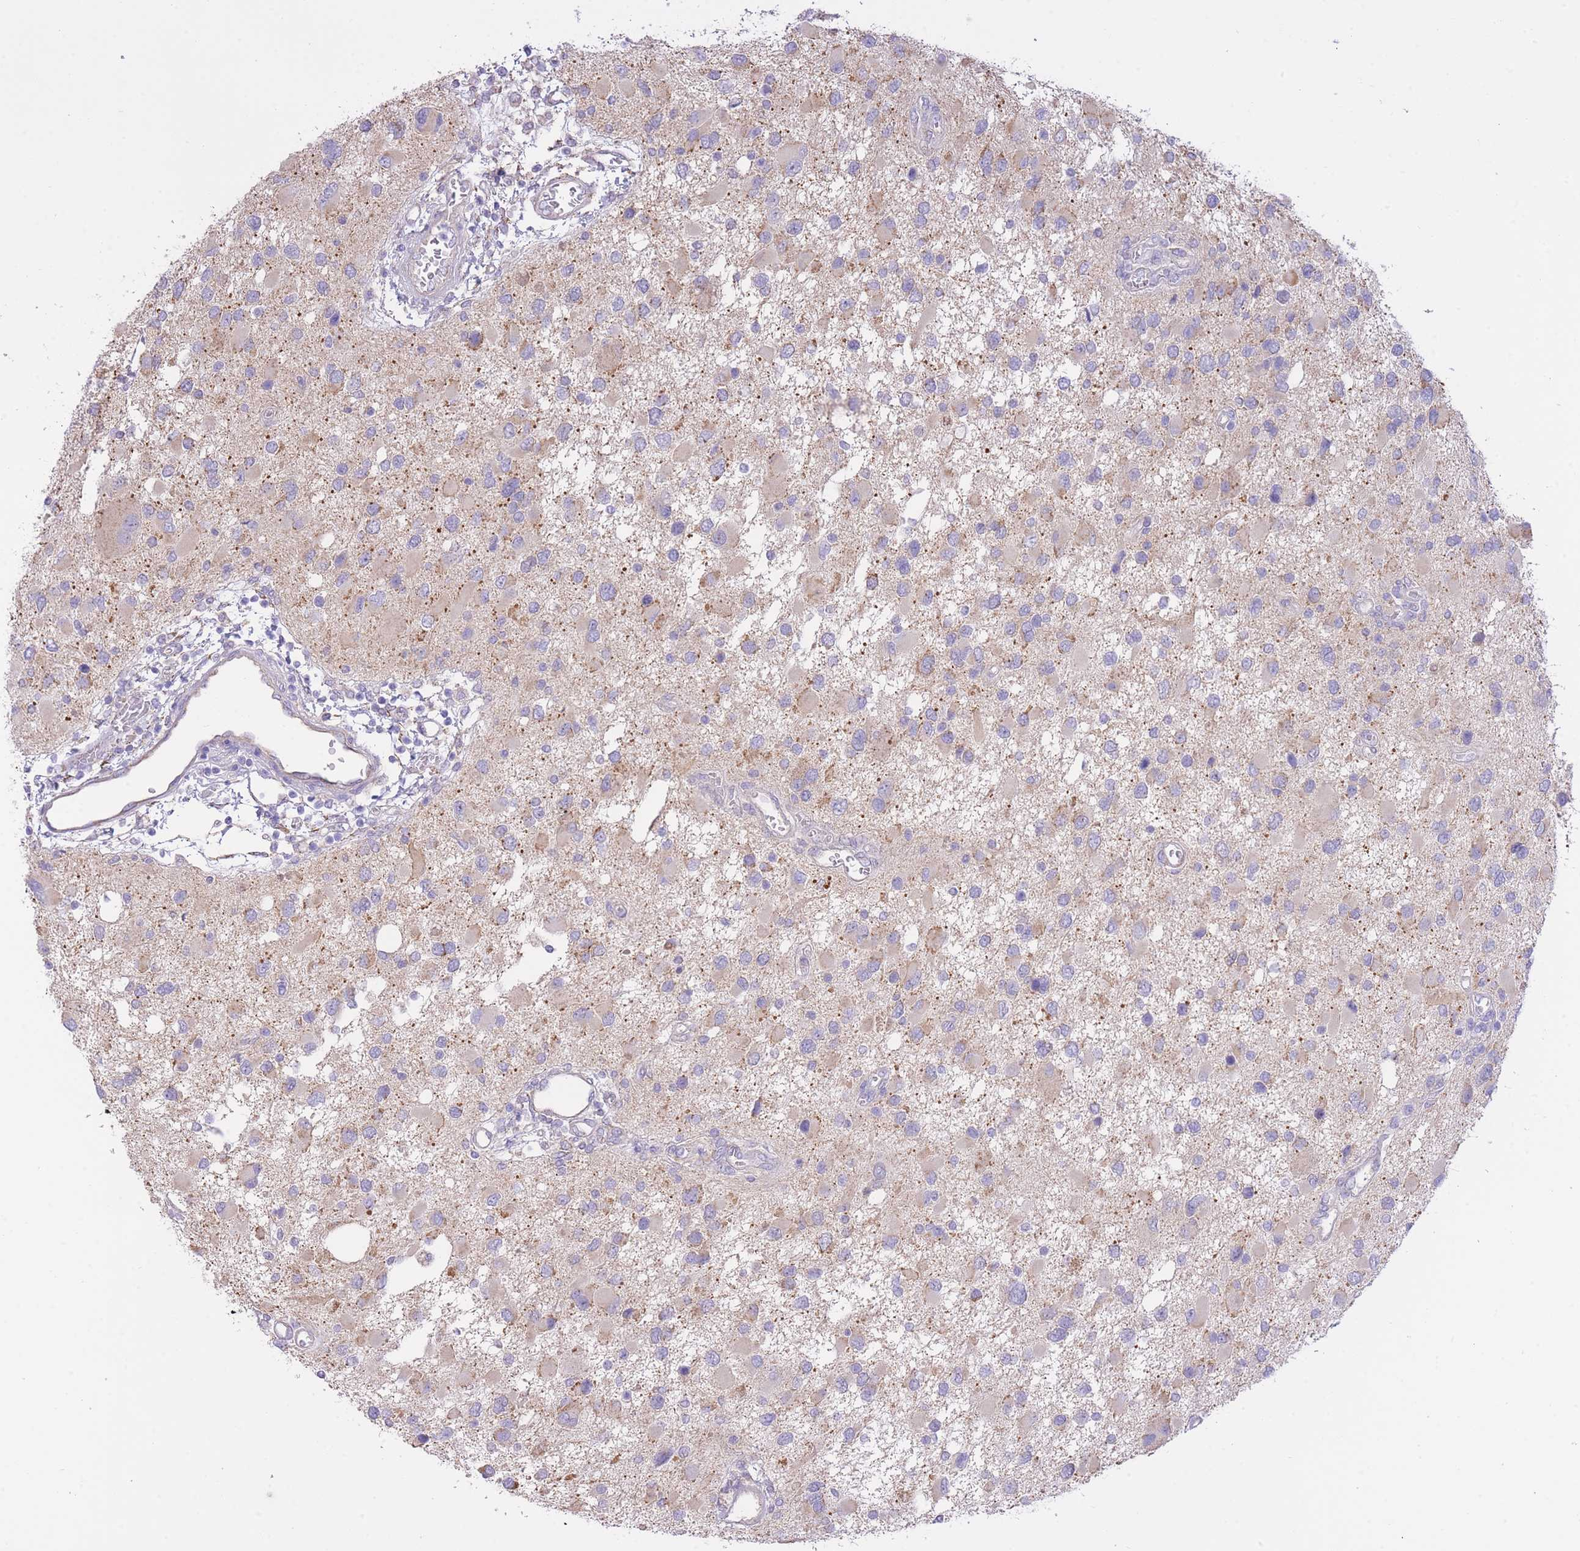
{"staining": {"intensity": "weak", "quantity": "<25%", "location": "cytoplasmic/membranous"}, "tissue": "glioma", "cell_type": "Tumor cells", "image_type": "cancer", "snomed": [{"axis": "morphology", "description": "Glioma, malignant, High grade"}, {"axis": "topography", "description": "Brain"}], "caption": "Malignant high-grade glioma was stained to show a protein in brown. There is no significant expression in tumor cells.", "gene": "PGM1", "patient": {"sex": "male", "age": 53}}